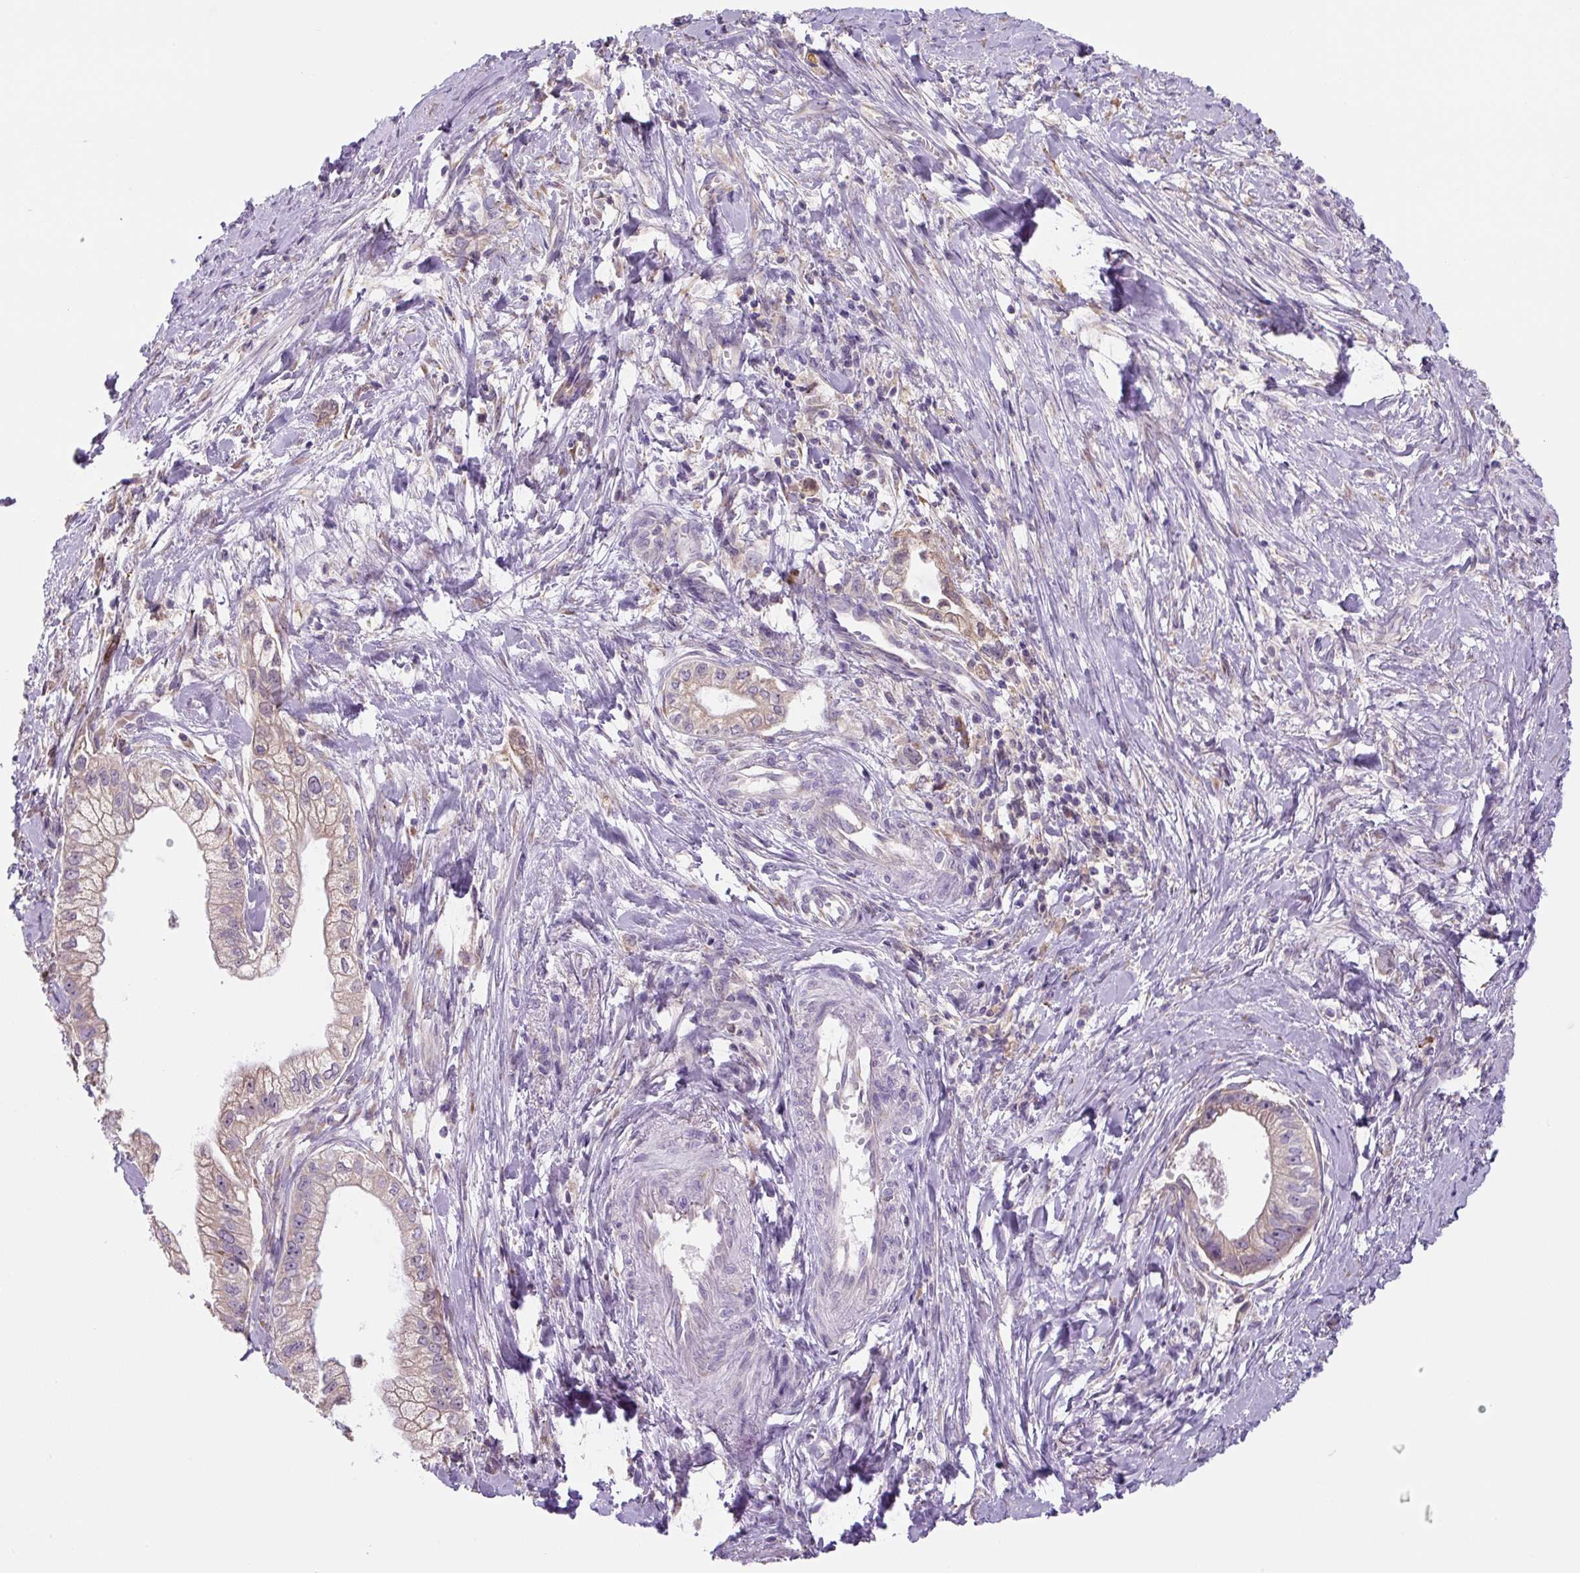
{"staining": {"intensity": "weak", "quantity": "<25%", "location": "cytoplasmic/membranous"}, "tissue": "pancreatic cancer", "cell_type": "Tumor cells", "image_type": "cancer", "snomed": [{"axis": "morphology", "description": "Adenocarcinoma, NOS"}, {"axis": "topography", "description": "Pancreas"}], "caption": "IHC histopathology image of neoplastic tissue: human adenocarcinoma (pancreatic) stained with DAB (3,3'-diaminobenzidine) reveals no significant protein positivity in tumor cells.", "gene": "FZD5", "patient": {"sex": "male", "age": 70}}